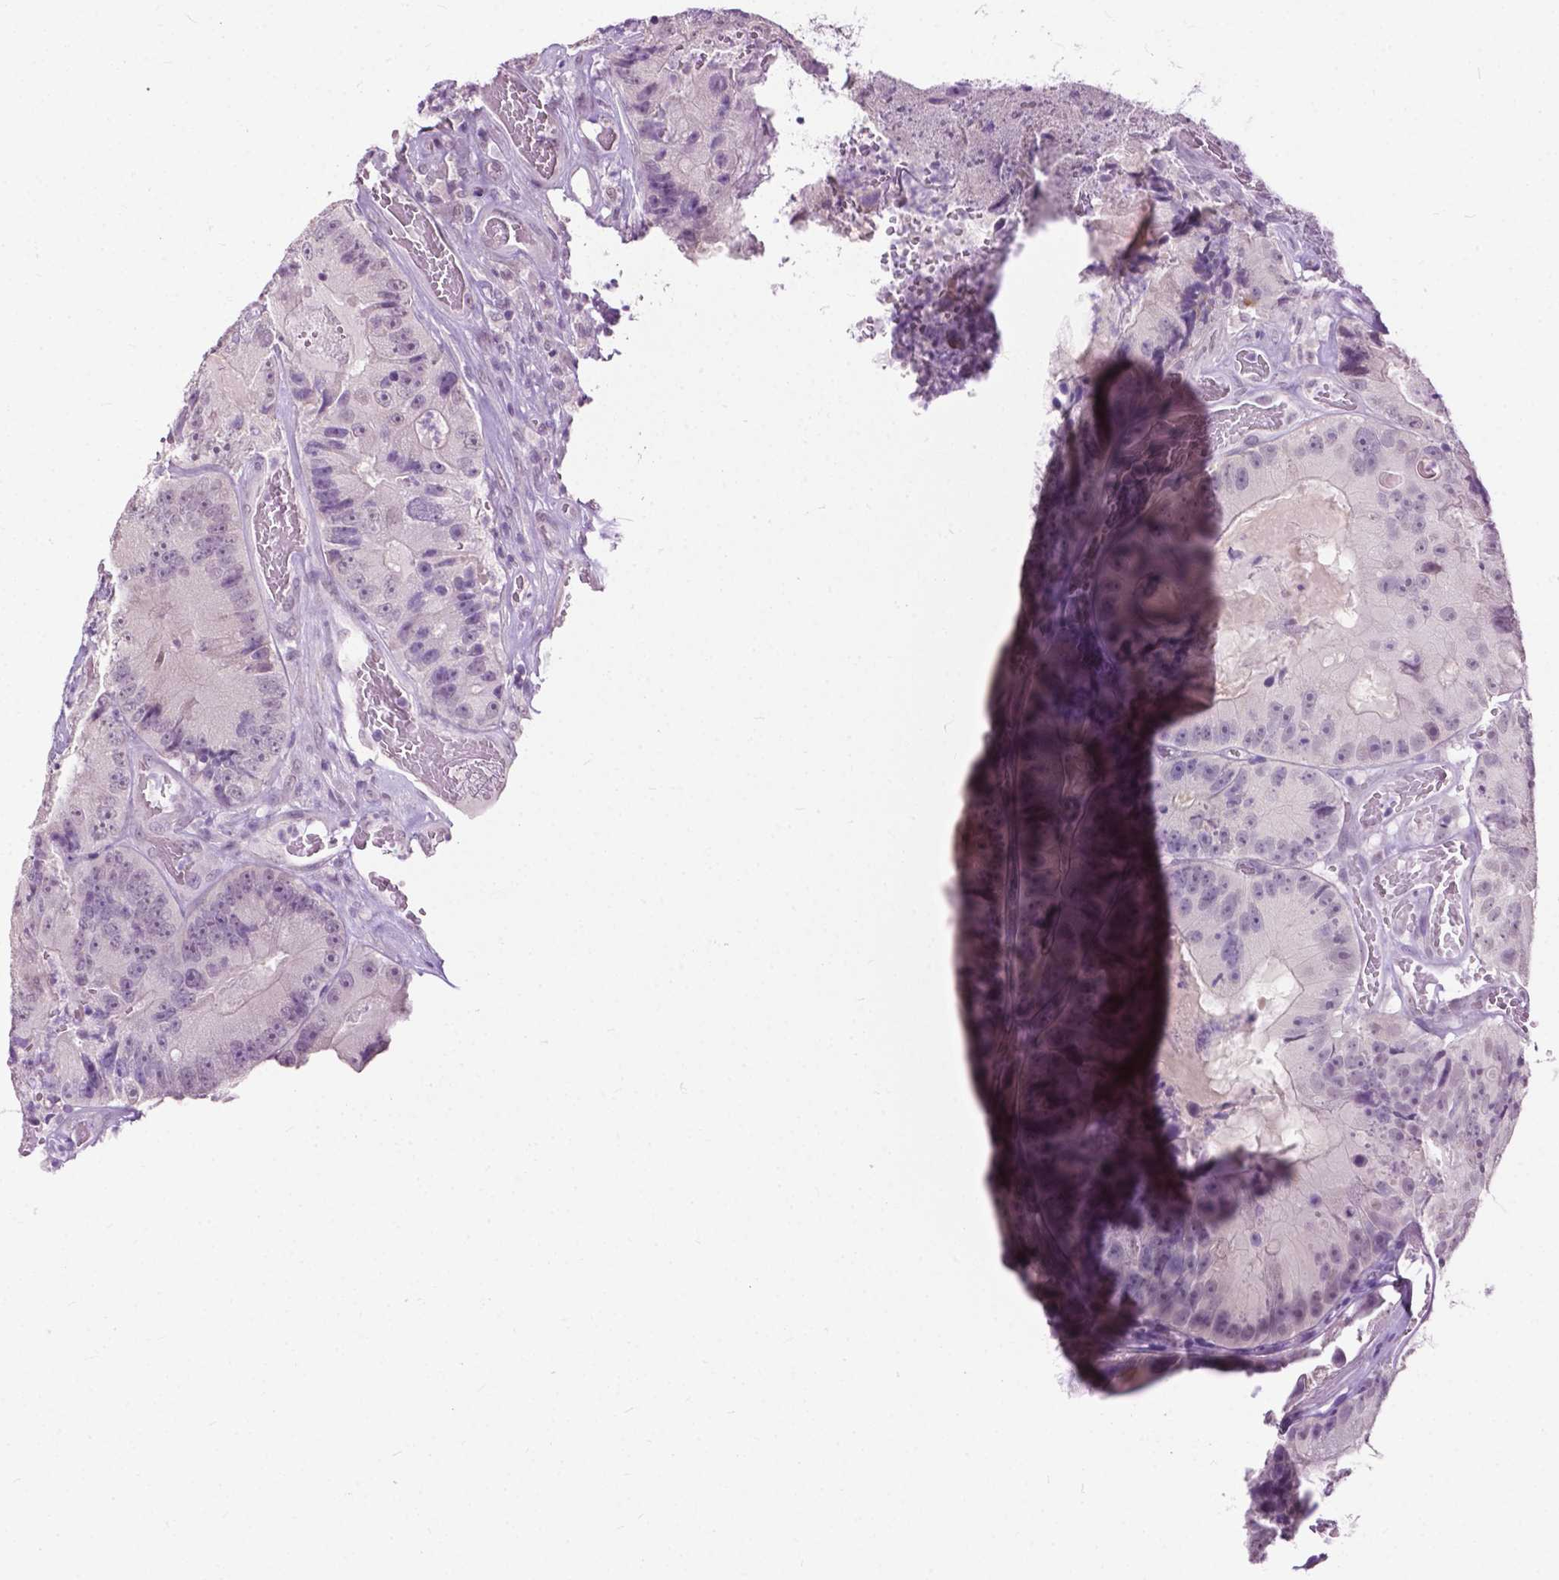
{"staining": {"intensity": "negative", "quantity": "none", "location": "none"}, "tissue": "colorectal cancer", "cell_type": "Tumor cells", "image_type": "cancer", "snomed": [{"axis": "morphology", "description": "Adenocarcinoma, NOS"}, {"axis": "topography", "description": "Colon"}], "caption": "Colorectal cancer was stained to show a protein in brown. There is no significant positivity in tumor cells.", "gene": "GPR37L1", "patient": {"sex": "female", "age": 86}}